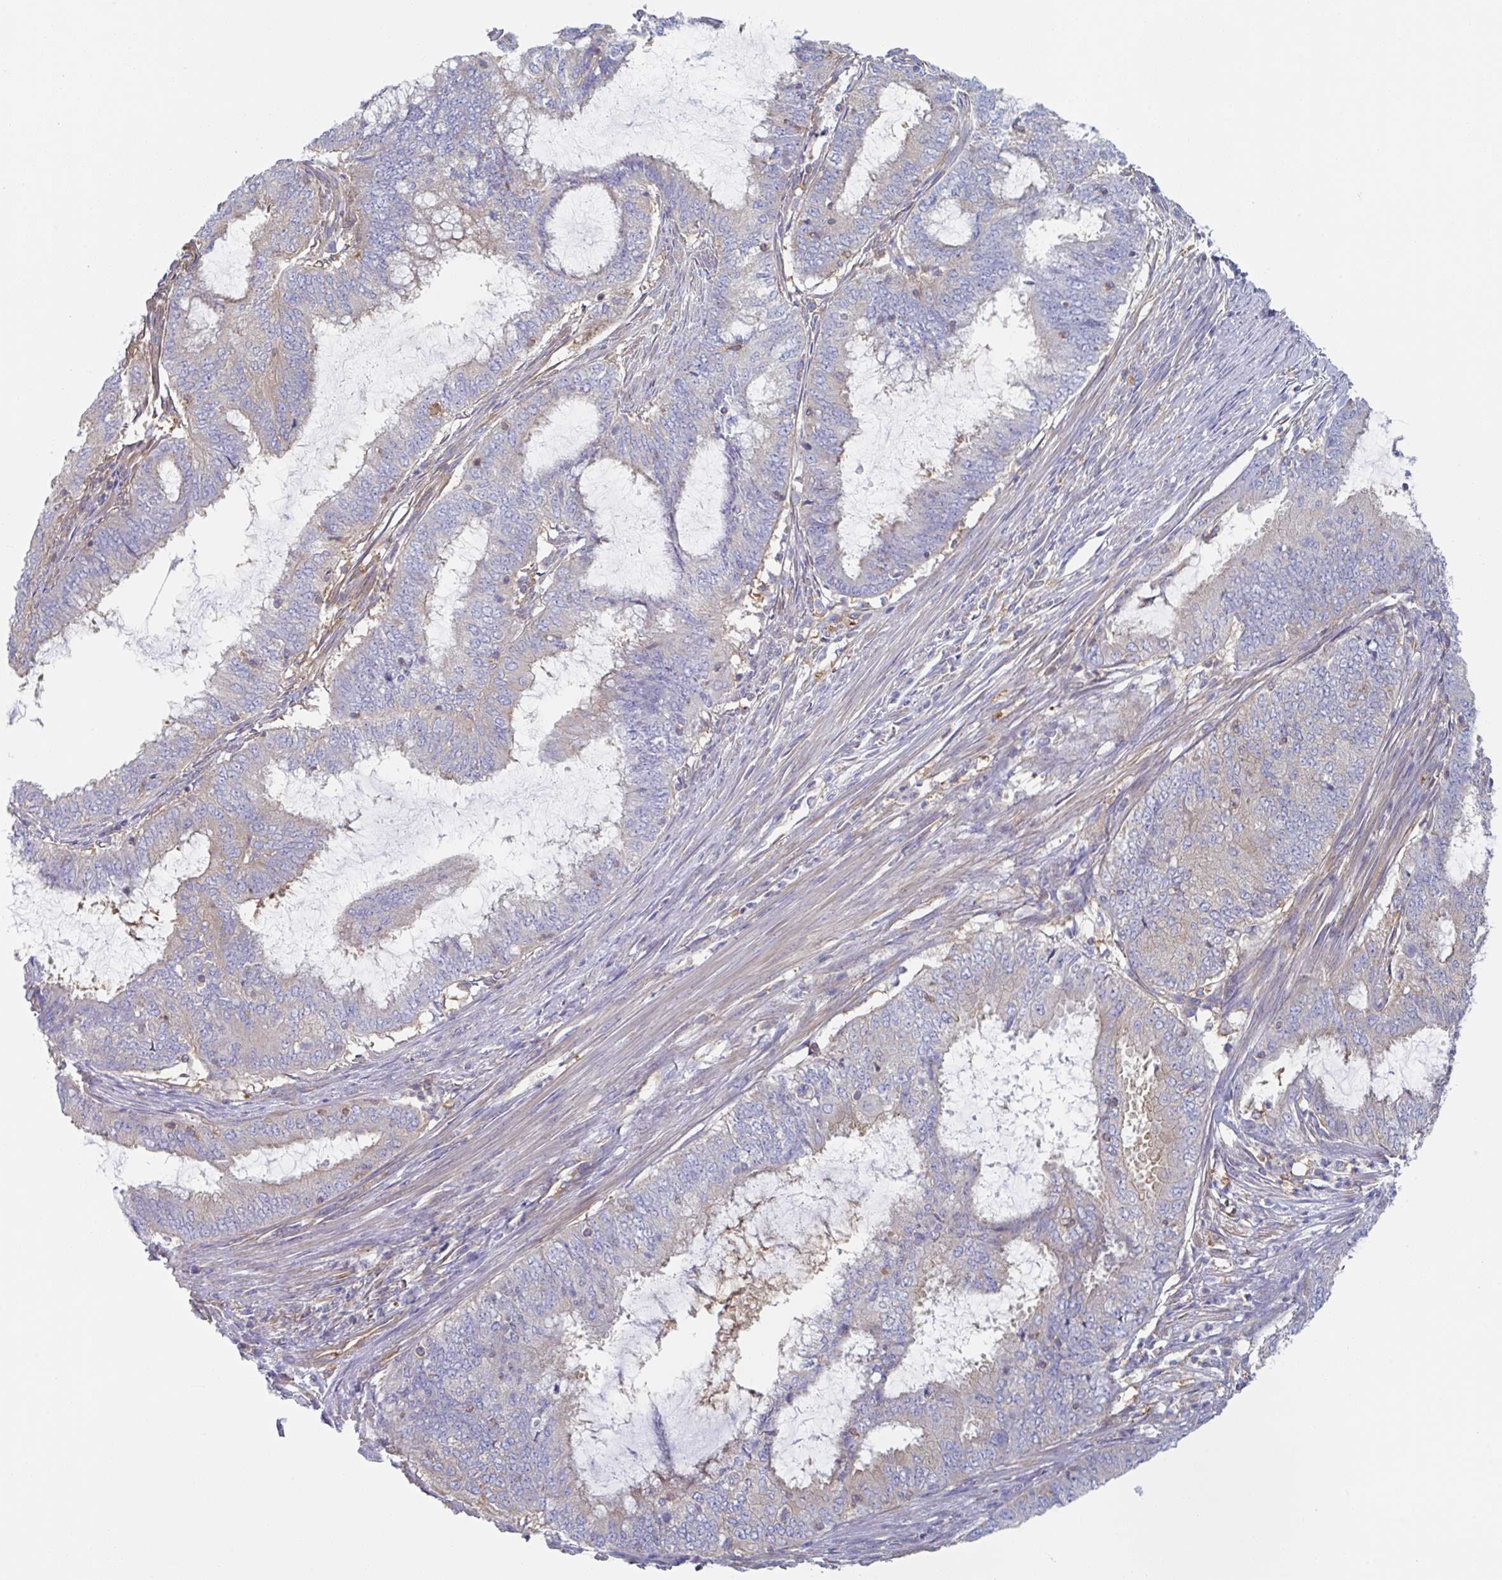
{"staining": {"intensity": "negative", "quantity": "none", "location": "none"}, "tissue": "endometrial cancer", "cell_type": "Tumor cells", "image_type": "cancer", "snomed": [{"axis": "morphology", "description": "Adenocarcinoma, NOS"}, {"axis": "topography", "description": "Endometrium"}], "caption": "Tumor cells are negative for protein expression in human endometrial cancer (adenocarcinoma).", "gene": "AMPD2", "patient": {"sex": "female", "age": 51}}